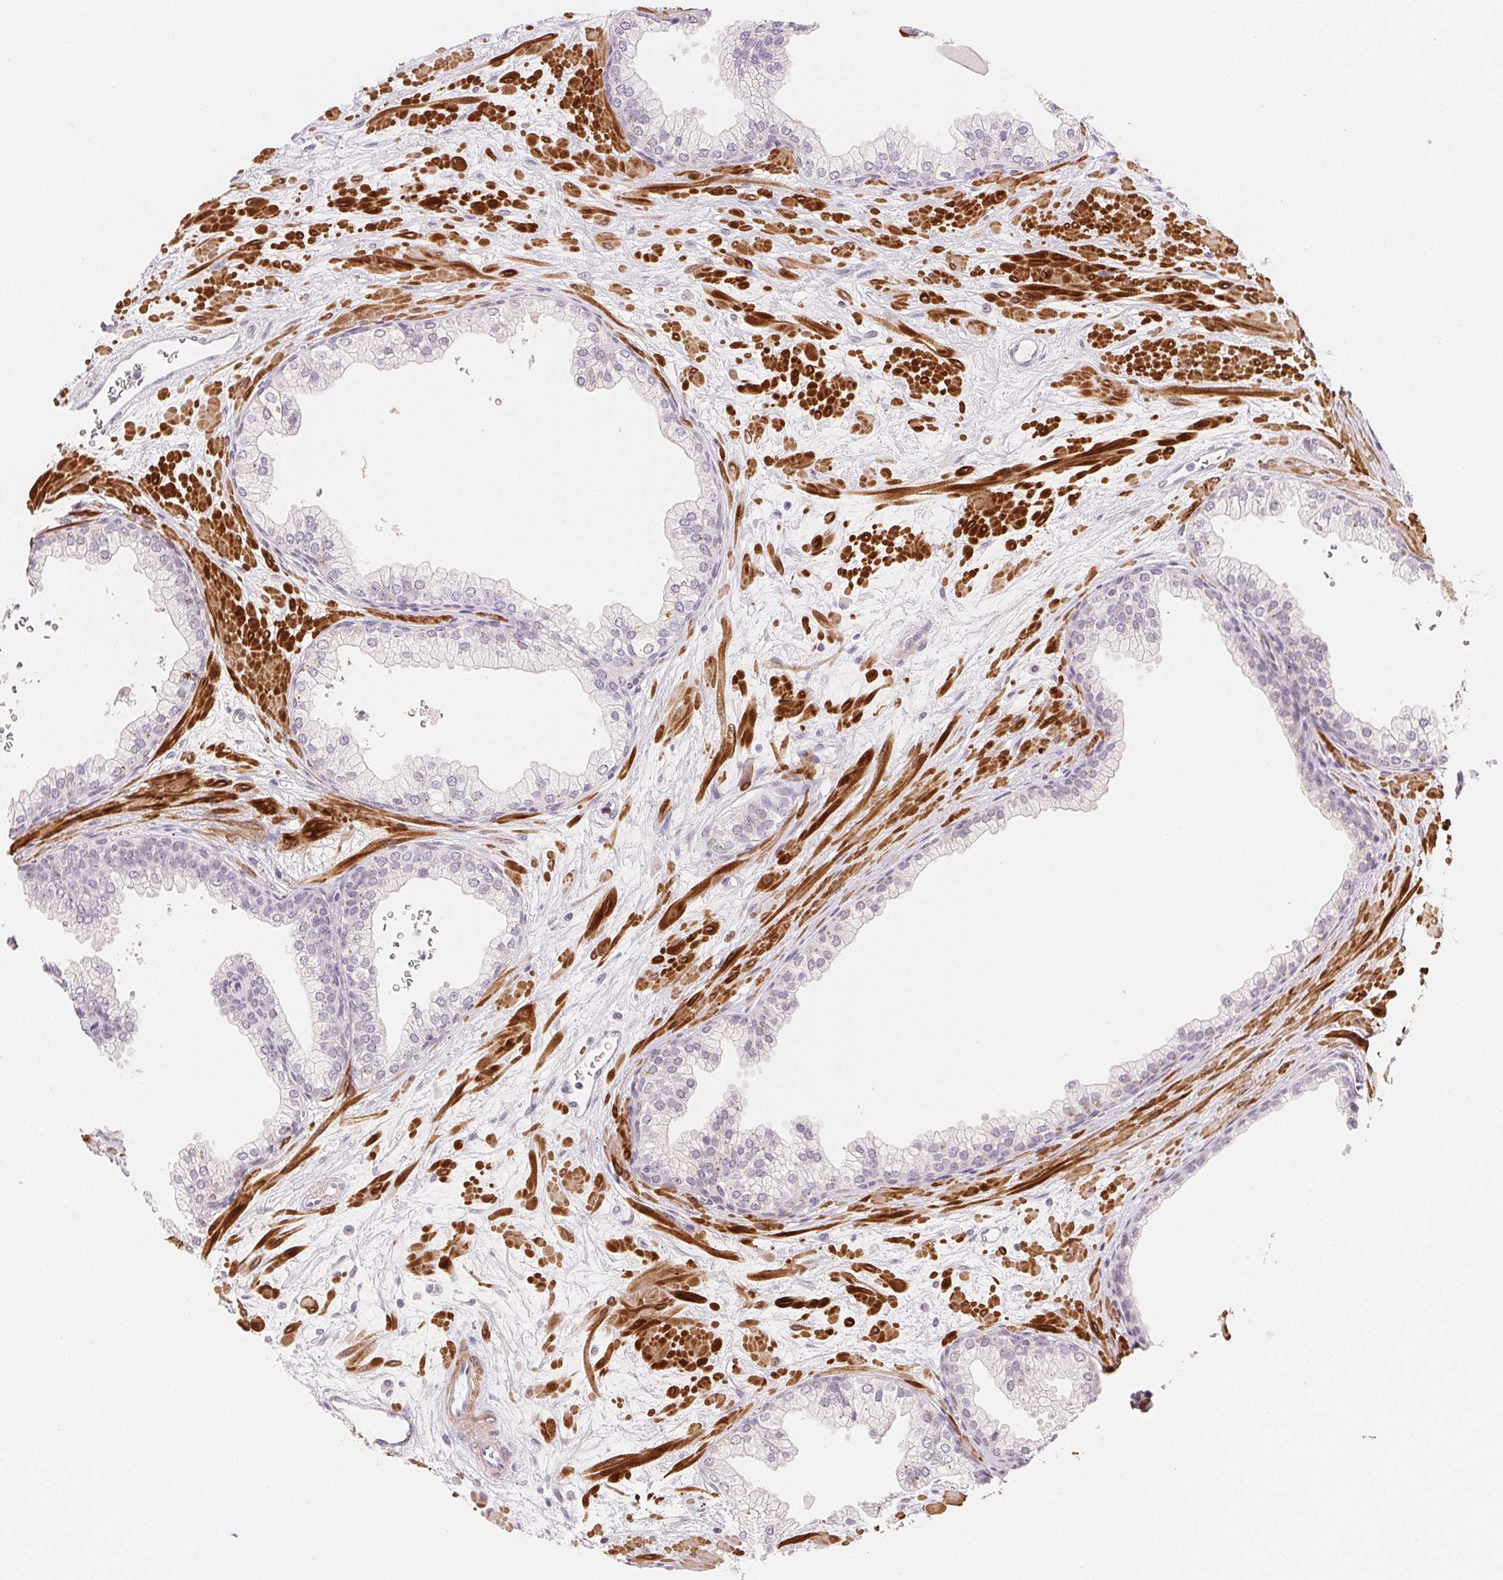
{"staining": {"intensity": "negative", "quantity": "none", "location": "none"}, "tissue": "prostate", "cell_type": "Glandular cells", "image_type": "normal", "snomed": [{"axis": "morphology", "description": "Normal tissue, NOS"}, {"axis": "topography", "description": "Prostate"}, {"axis": "topography", "description": "Peripheral nerve tissue"}], "caption": "This is a histopathology image of immunohistochemistry (IHC) staining of normal prostate, which shows no expression in glandular cells.", "gene": "SMTN", "patient": {"sex": "male", "age": 61}}